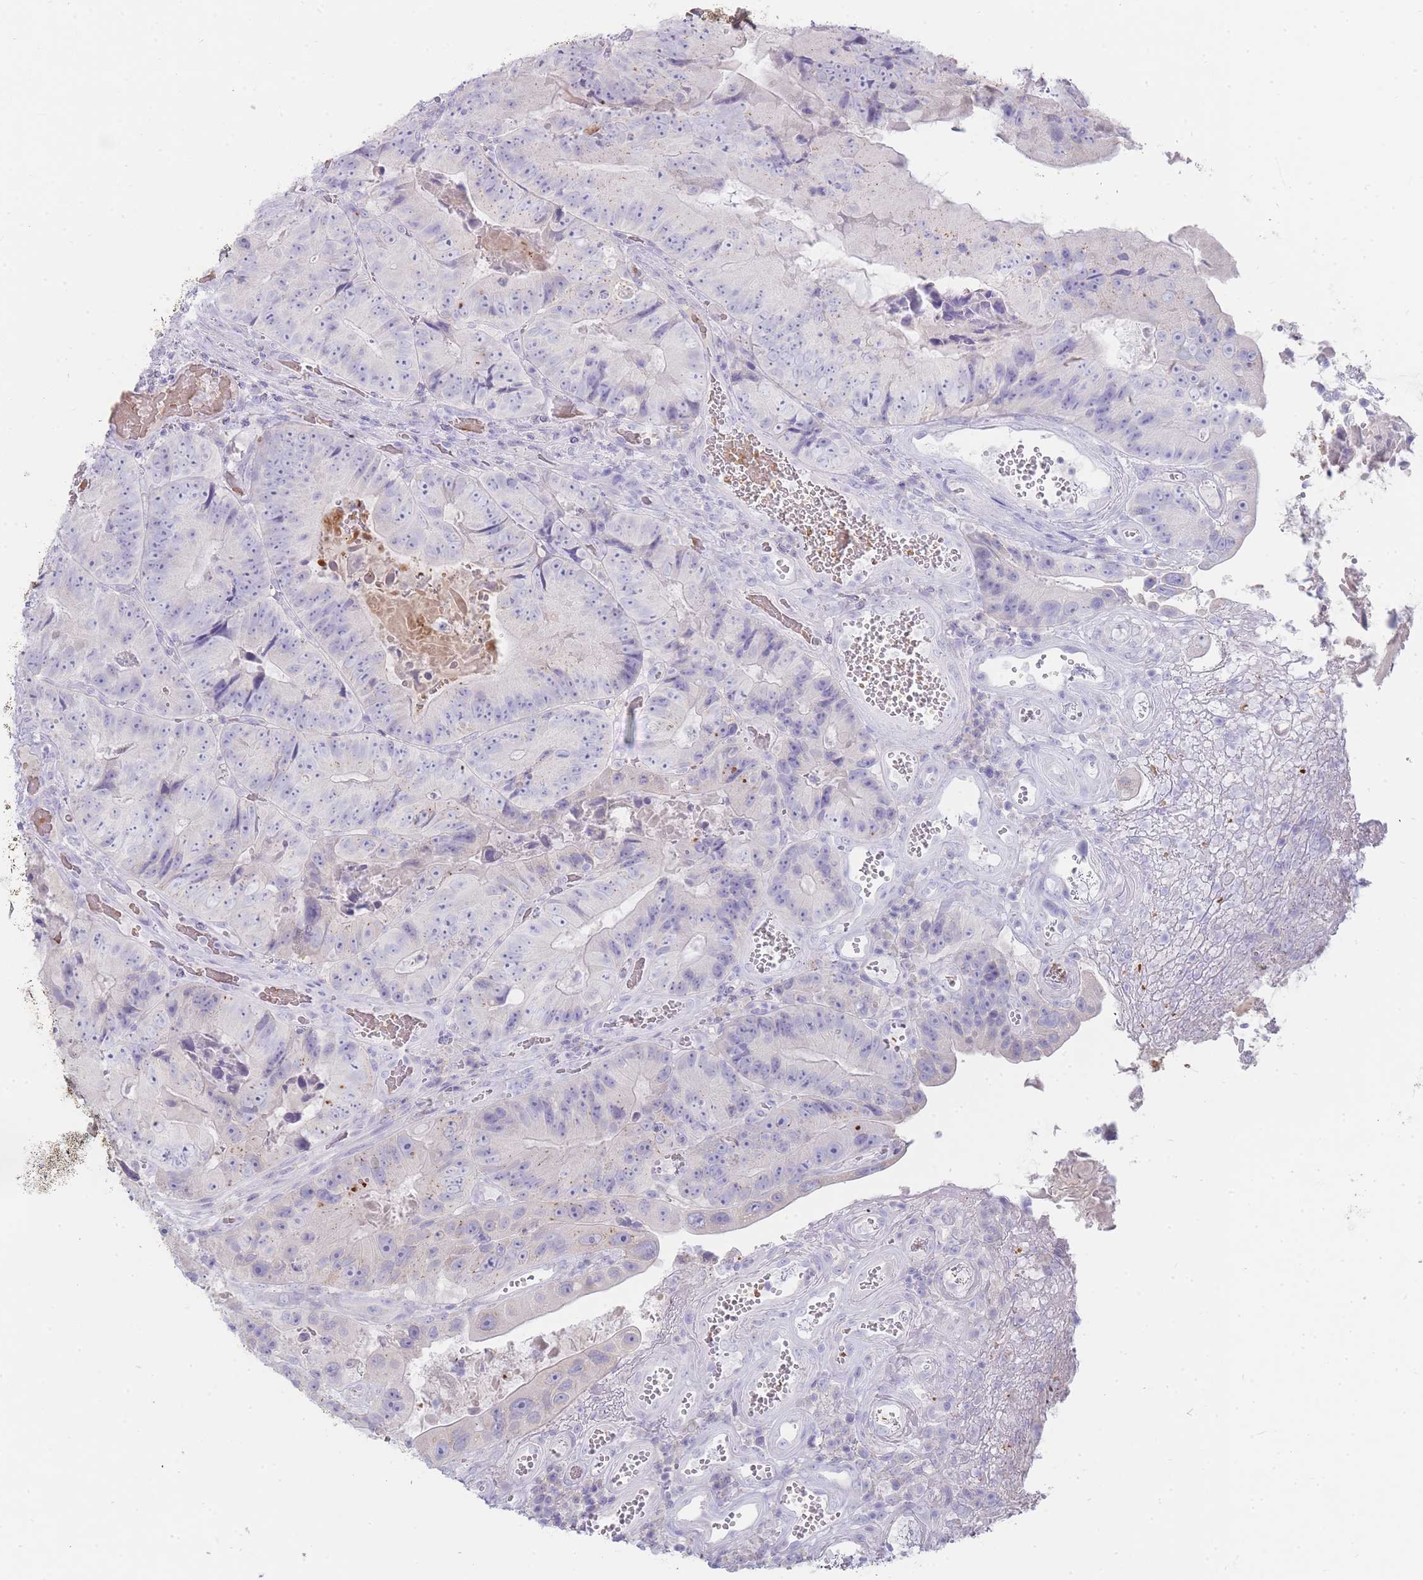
{"staining": {"intensity": "negative", "quantity": "none", "location": "none"}, "tissue": "colorectal cancer", "cell_type": "Tumor cells", "image_type": "cancer", "snomed": [{"axis": "morphology", "description": "Adenocarcinoma, NOS"}, {"axis": "topography", "description": "Colon"}], "caption": "Colorectal cancer was stained to show a protein in brown. There is no significant staining in tumor cells.", "gene": "HBG2", "patient": {"sex": "female", "age": 86}}